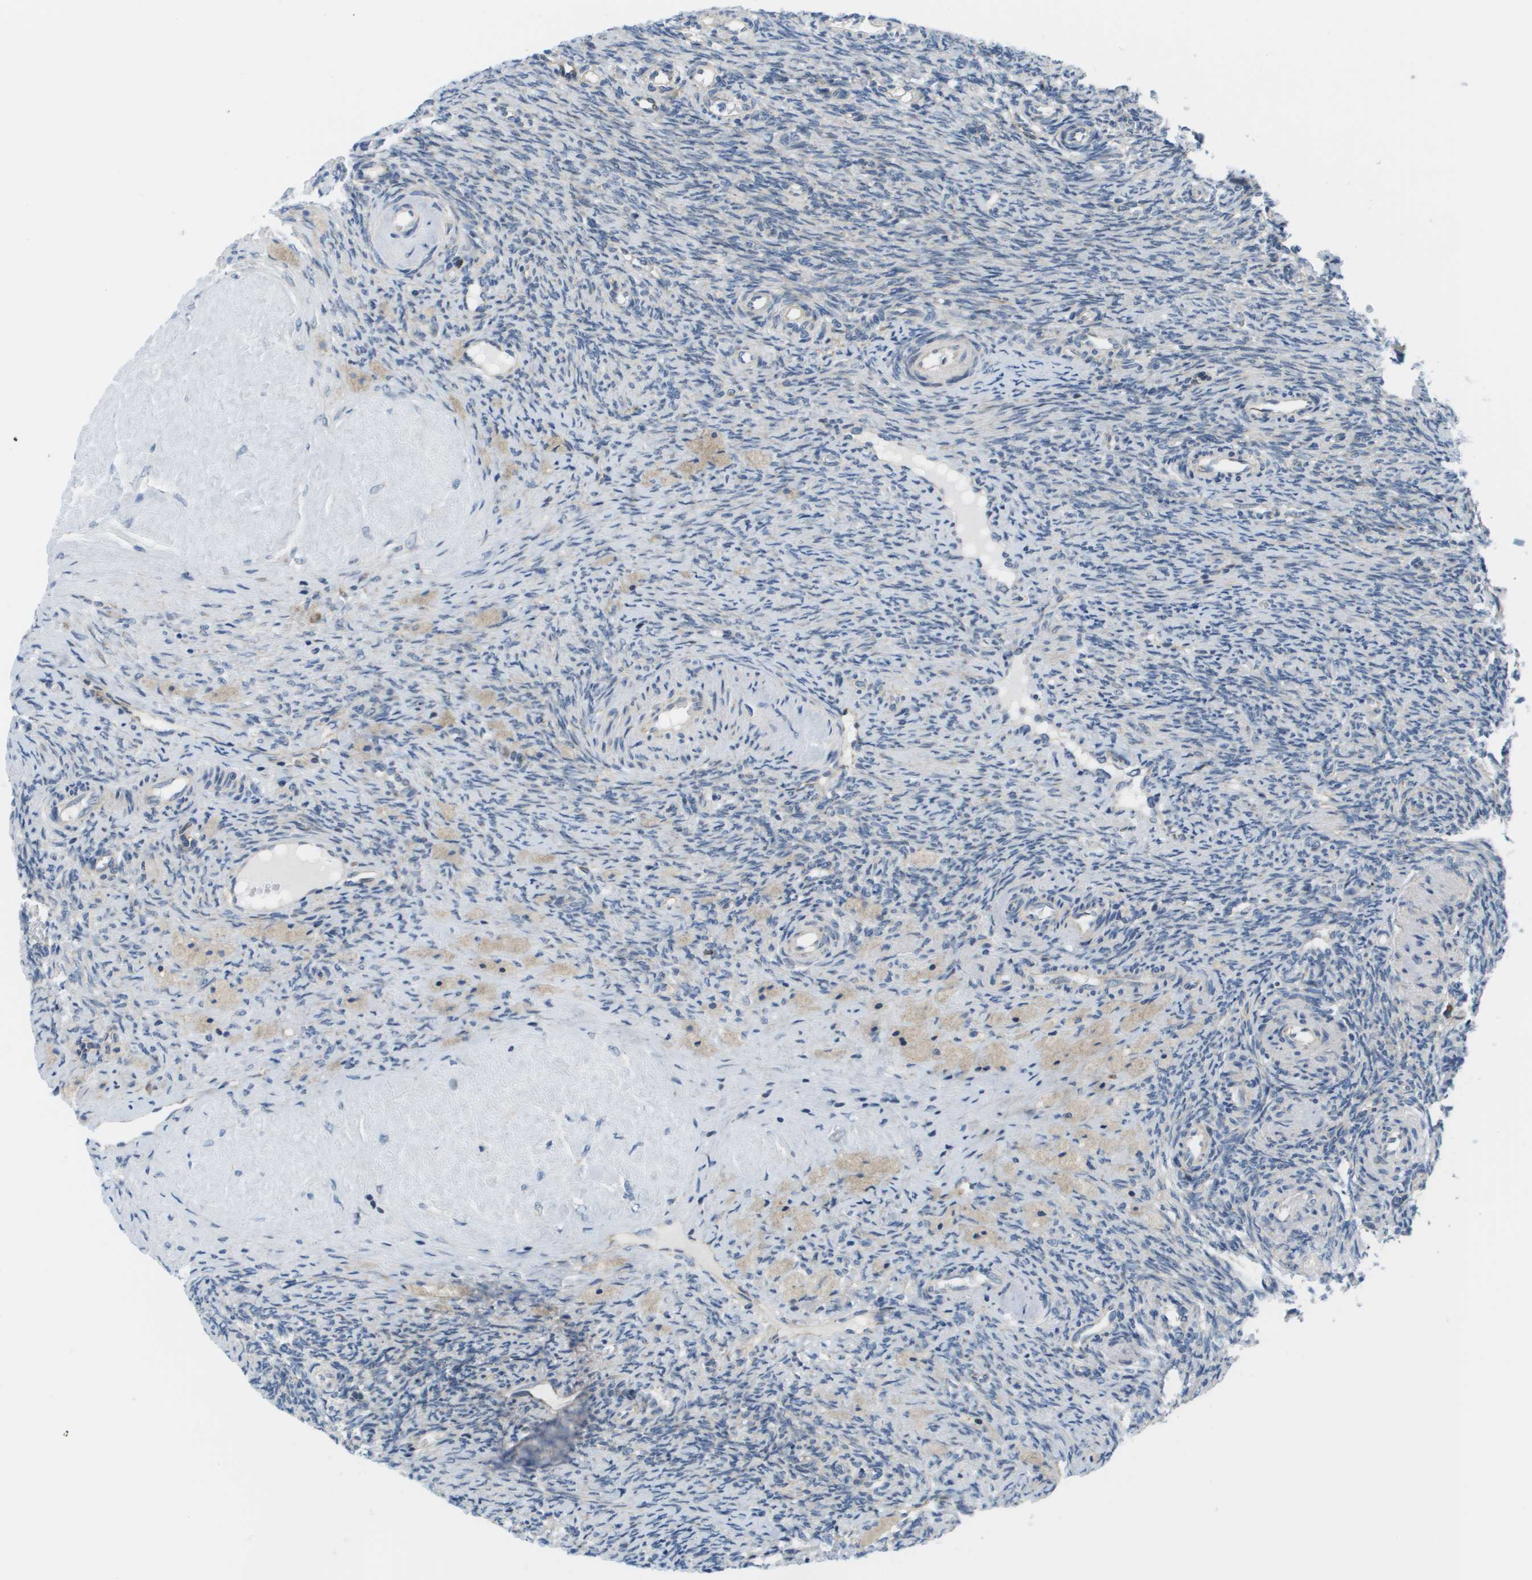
{"staining": {"intensity": "moderate", "quantity": "<25%", "location": "cytoplasmic/membranous"}, "tissue": "ovary", "cell_type": "Ovarian stroma cells", "image_type": "normal", "snomed": [{"axis": "morphology", "description": "Normal tissue, NOS"}, {"axis": "topography", "description": "Ovary"}], "caption": "Ovarian stroma cells show low levels of moderate cytoplasmic/membranous positivity in approximately <25% of cells in normal human ovary.", "gene": "KRT23", "patient": {"sex": "female", "age": 41}}